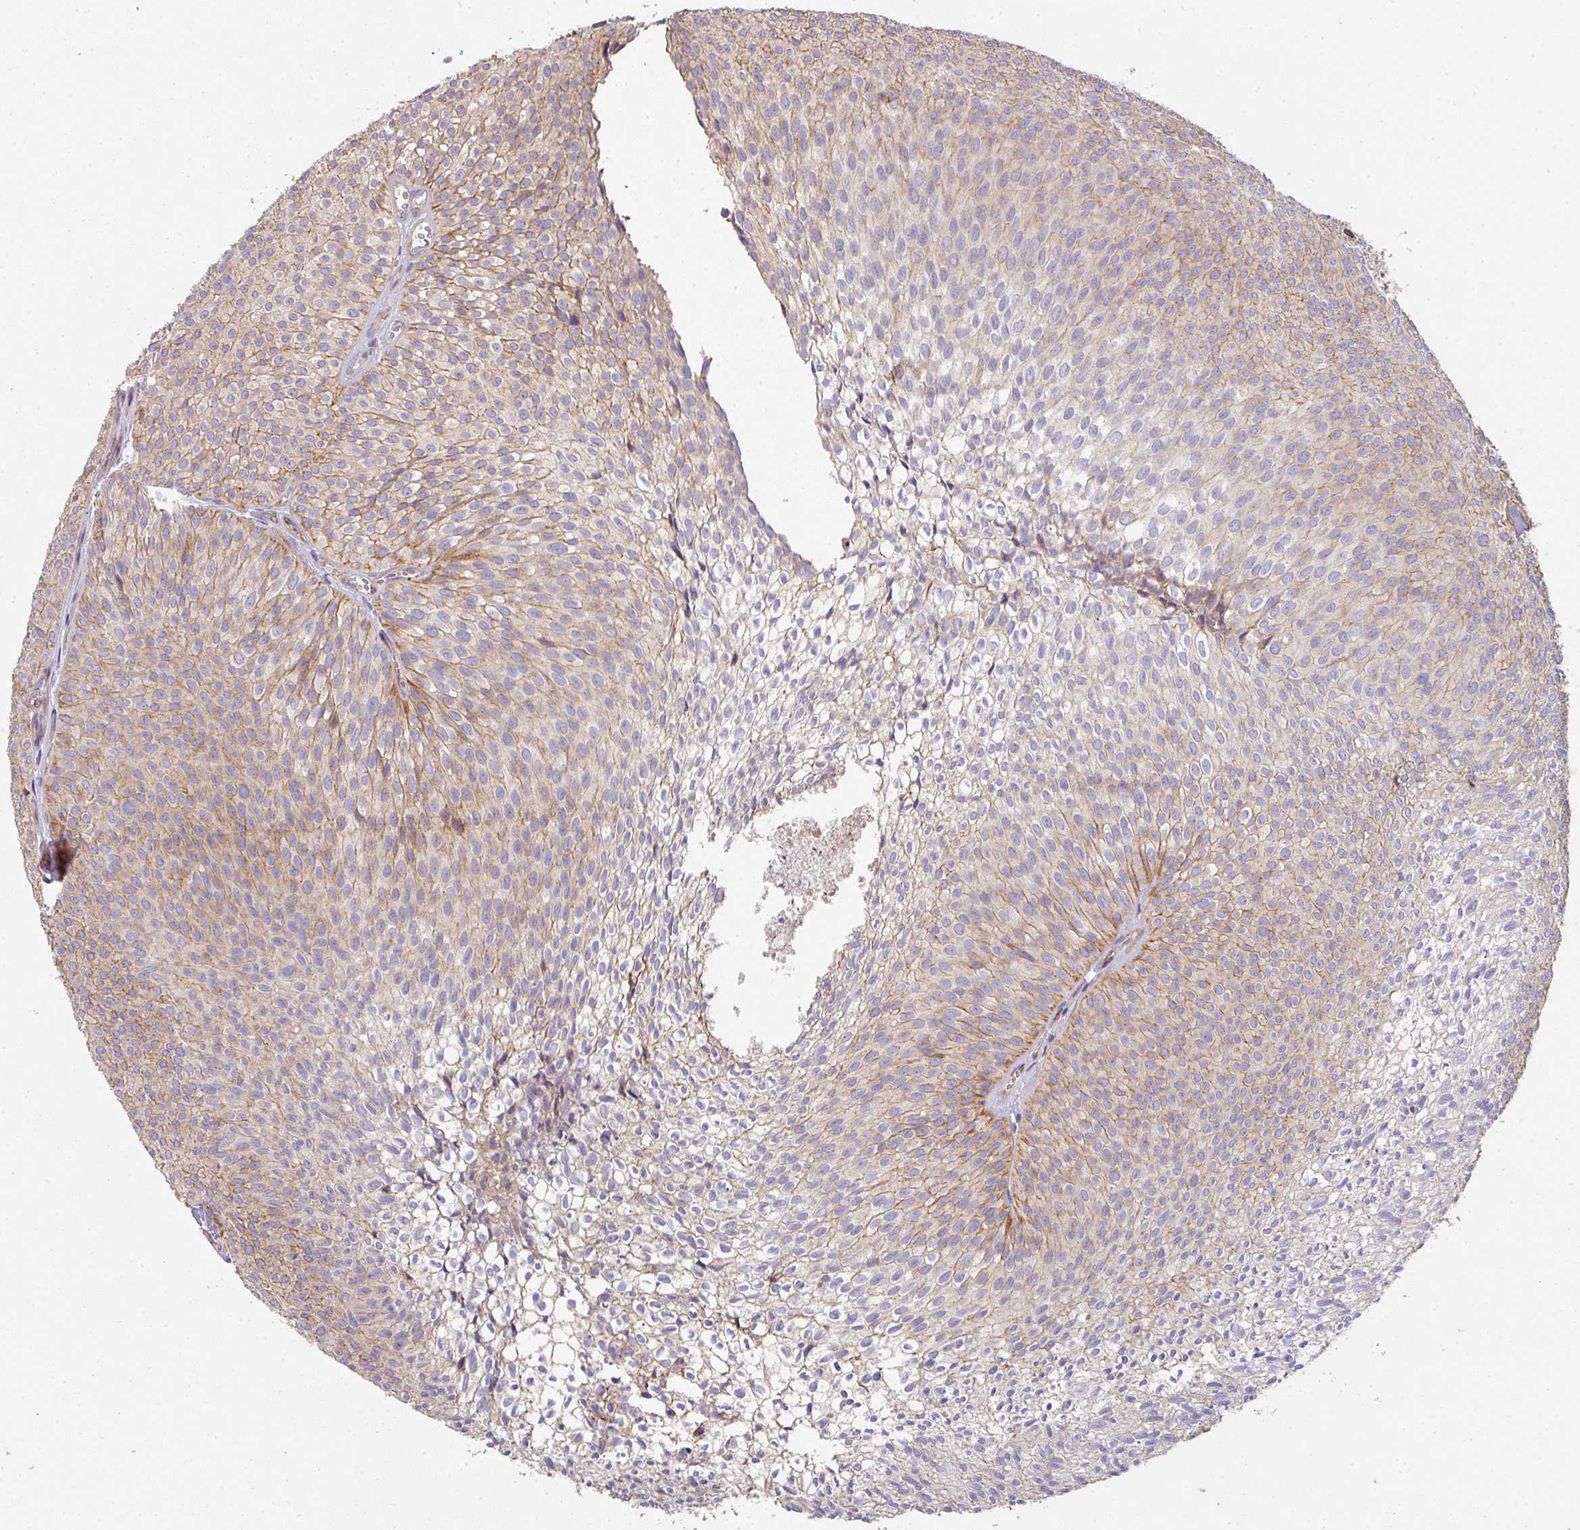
{"staining": {"intensity": "moderate", "quantity": "25%-75%", "location": "cytoplasmic/membranous"}, "tissue": "urothelial cancer", "cell_type": "Tumor cells", "image_type": "cancer", "snomed": [{"axis": "morphology", "description": "Urothelial carcinoma, Low grade"}, {"axis": "topography", "description": "Urinary bladder"}], "caption": "This is a micrograph of immunohistochemistry staining of low-grade urothelial carcinoma, which shows moderate positivity in the cytoplasmic/membranous of tumor cells.", "gene": "PCDH1", "patient": {"sex": "male", "age": 91}}